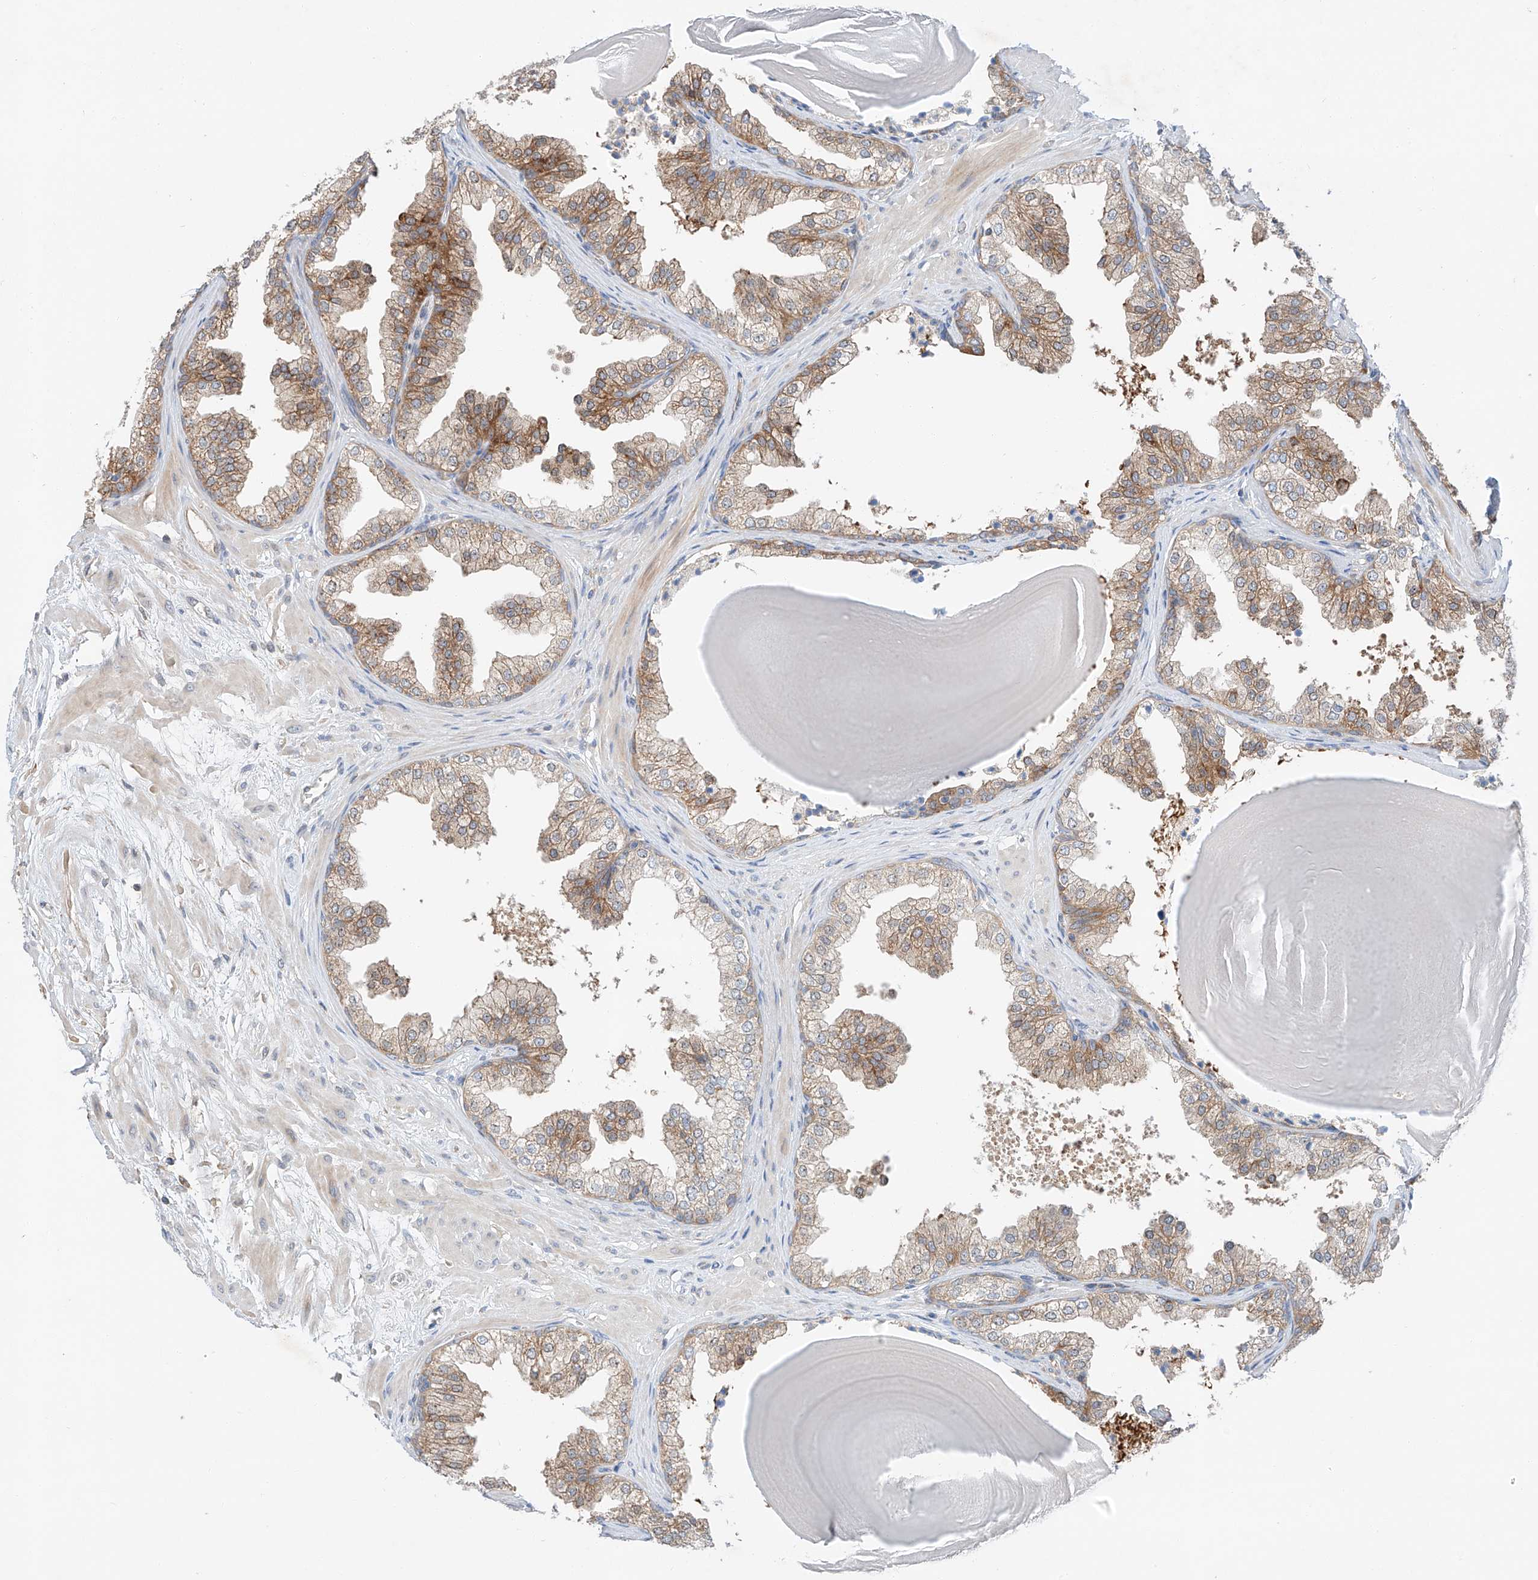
{"staining": {"intensity": "moderate", "quantity": ">75%", "location": "cytoplasmic/membranous"}, "tissue": "prostate", "cell_type": "Glandular cells", "image_type": "normal", "snomed": [{"axis": "morphology", "description": "Normal tissue, NOS"}, {"axis": "topography", "description": "Prostate"}], "caption": "Immunohistochemical staining of benign human prostate demonstrates >75% levels of moderate cytoplasmic/membranous protein expression in approximately >75% of glandular cells. (DAB = brown stain, brightfield microscopy at high magnification).", "gene": "RUSC1", "patient": {"sex": "male", "age": 48}}